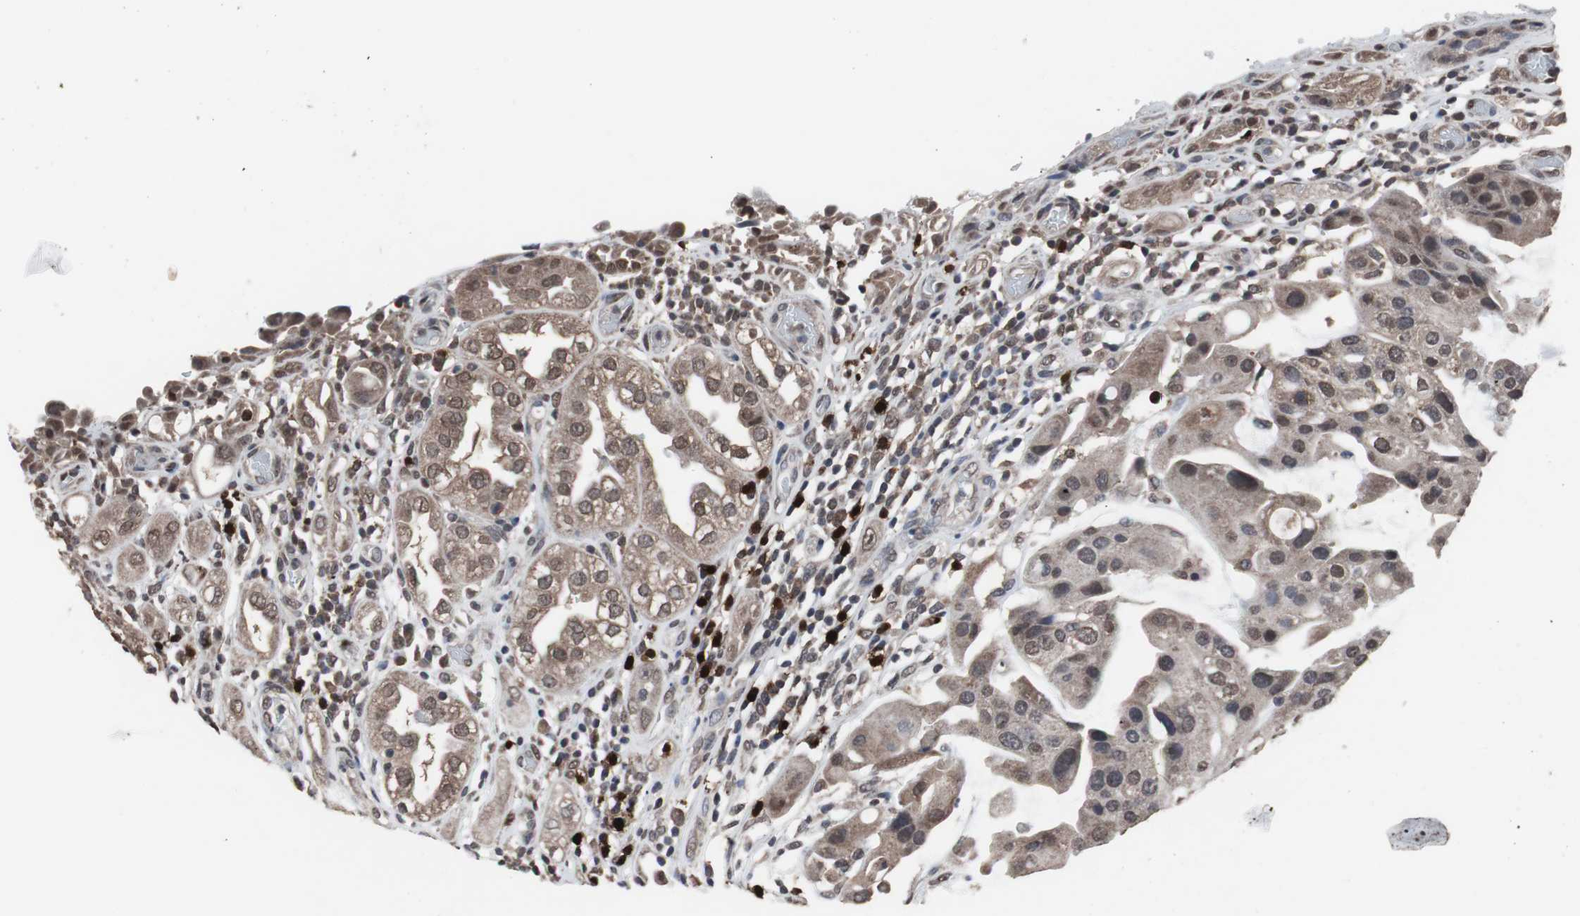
{"staining": {"intensity": "moderate", "quantity": "25%-75%", "location": "nuclear"}, "tissue": "urothelial cancer", "cell_type": "Tumor cells", "image_type": "cancer", "snomed": [{"axis": "morphology", "description": "Urothelial carcinoma, High grade"}, {"axis": "topography", "description": "Urinary bladder"}], "caption": "IHC staining of urothelial cancer, which demonstrates medium levels of moderate nuclear expression in about 25%-75% of tumor cells indicating moderate nuclear protein staining. The staining was performed using DAB (3,3'-diaminobenzidine) (brown) for protein detection and nuclei were counterstained in hematoxylin (blue).", "gene": "MED27", "patient": {"sex": "female", "age": 64}}